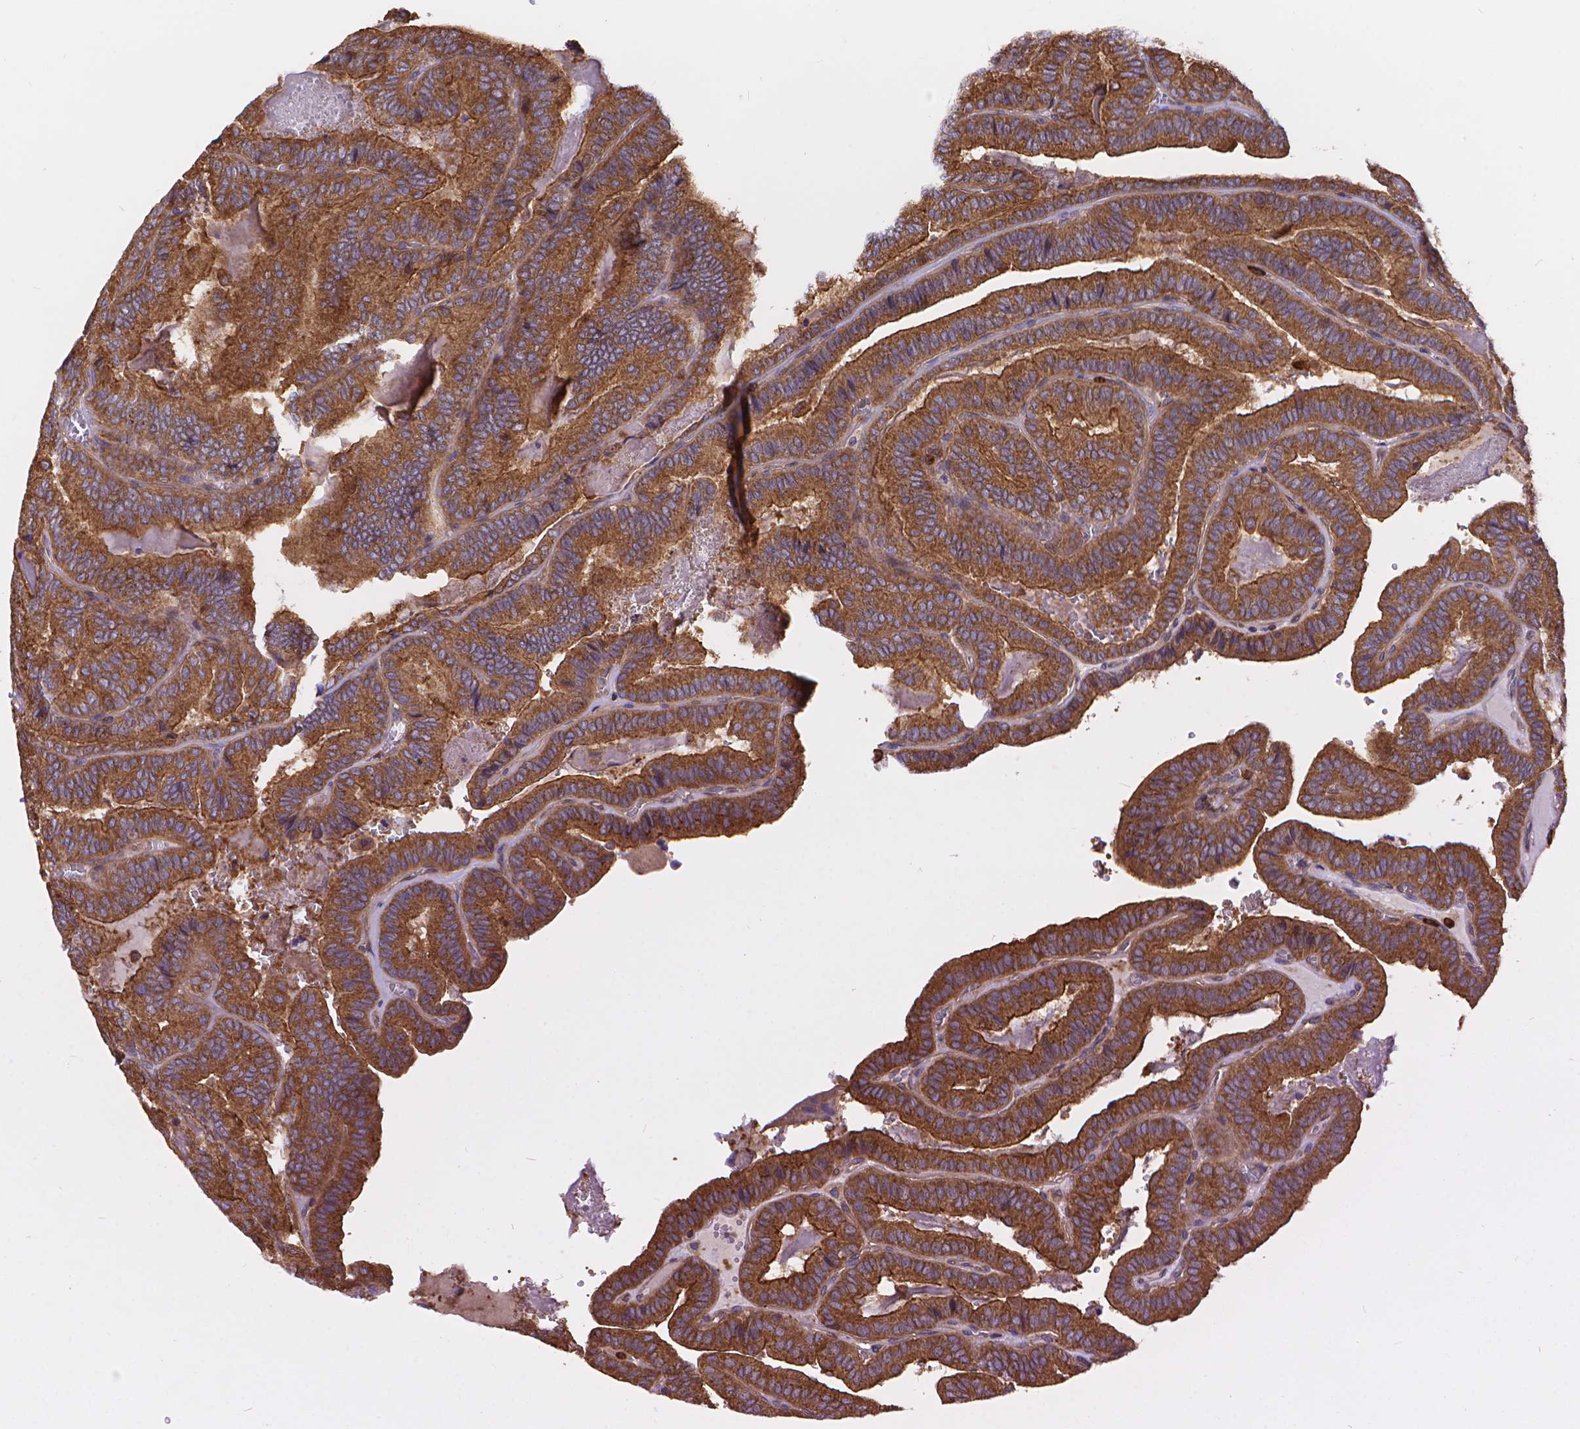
{"staining": {"intensity": "strong", "quantity": ">75%", "location": "cytoplasmic/membranous"}, "tissue": "thyroid cancer", "cell_type": "Tumor cells", "image_type": "cancer", "snomed": [{"axis": "morphology", "description": "Papillary adenocarcinoma, NOS"}, {"axis": "topography", "description": "Thyroid gland"}], "caption": "DAB immunohistochemical staining of thyroid cancer (papillary adenocarcinoma) displays strong cytoplasmic/membranous protein positivity in about >75% of tumor cells.", "gene": "ARAP1", "patient": {"sex": "female", "age": 75}}